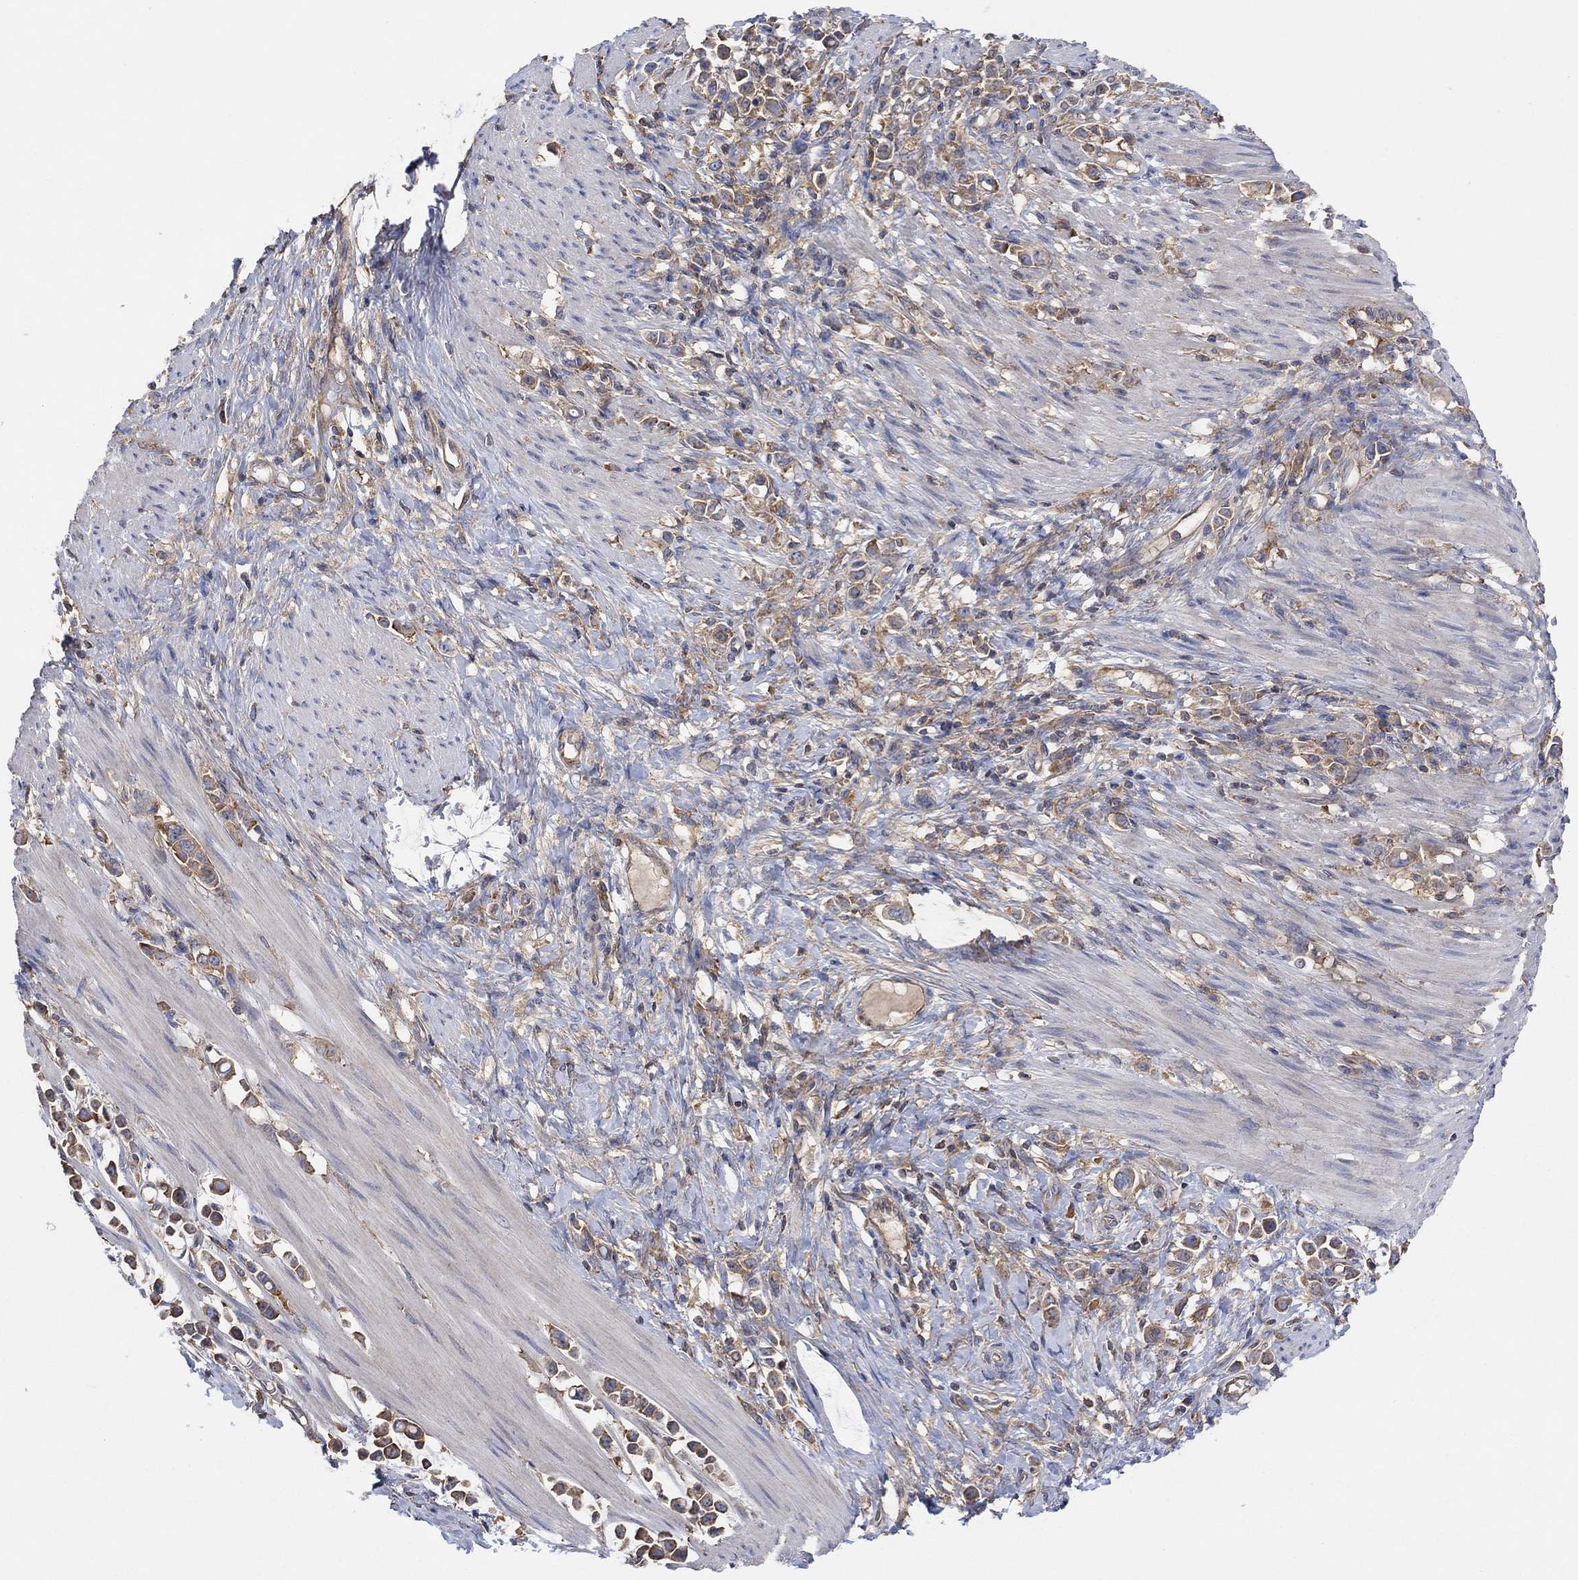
{"staining": {"intensity": "moderate", "quantity": ">75%", "location": "cytoplasmic/membranous"}, "tissue": "stomach cancer", "cell_type": "Tumor cells", "image_type": "cancer", "snomed": [{"axis": "morphology", "description": "Adenocarcinoma, NOS"}, {"axis": "topography", "description": "Stomach"}], "caption": "IHC (DAB (3,3'-diaminobenzidine)) staining of adenocarcinoma (stomach) exhibits moderate cytoplasmic/membranous protein positivity in approximately >75% of tumor cells.", "gene": "BLOC1S3", "patient": {"sex": "male", "age": 82}}